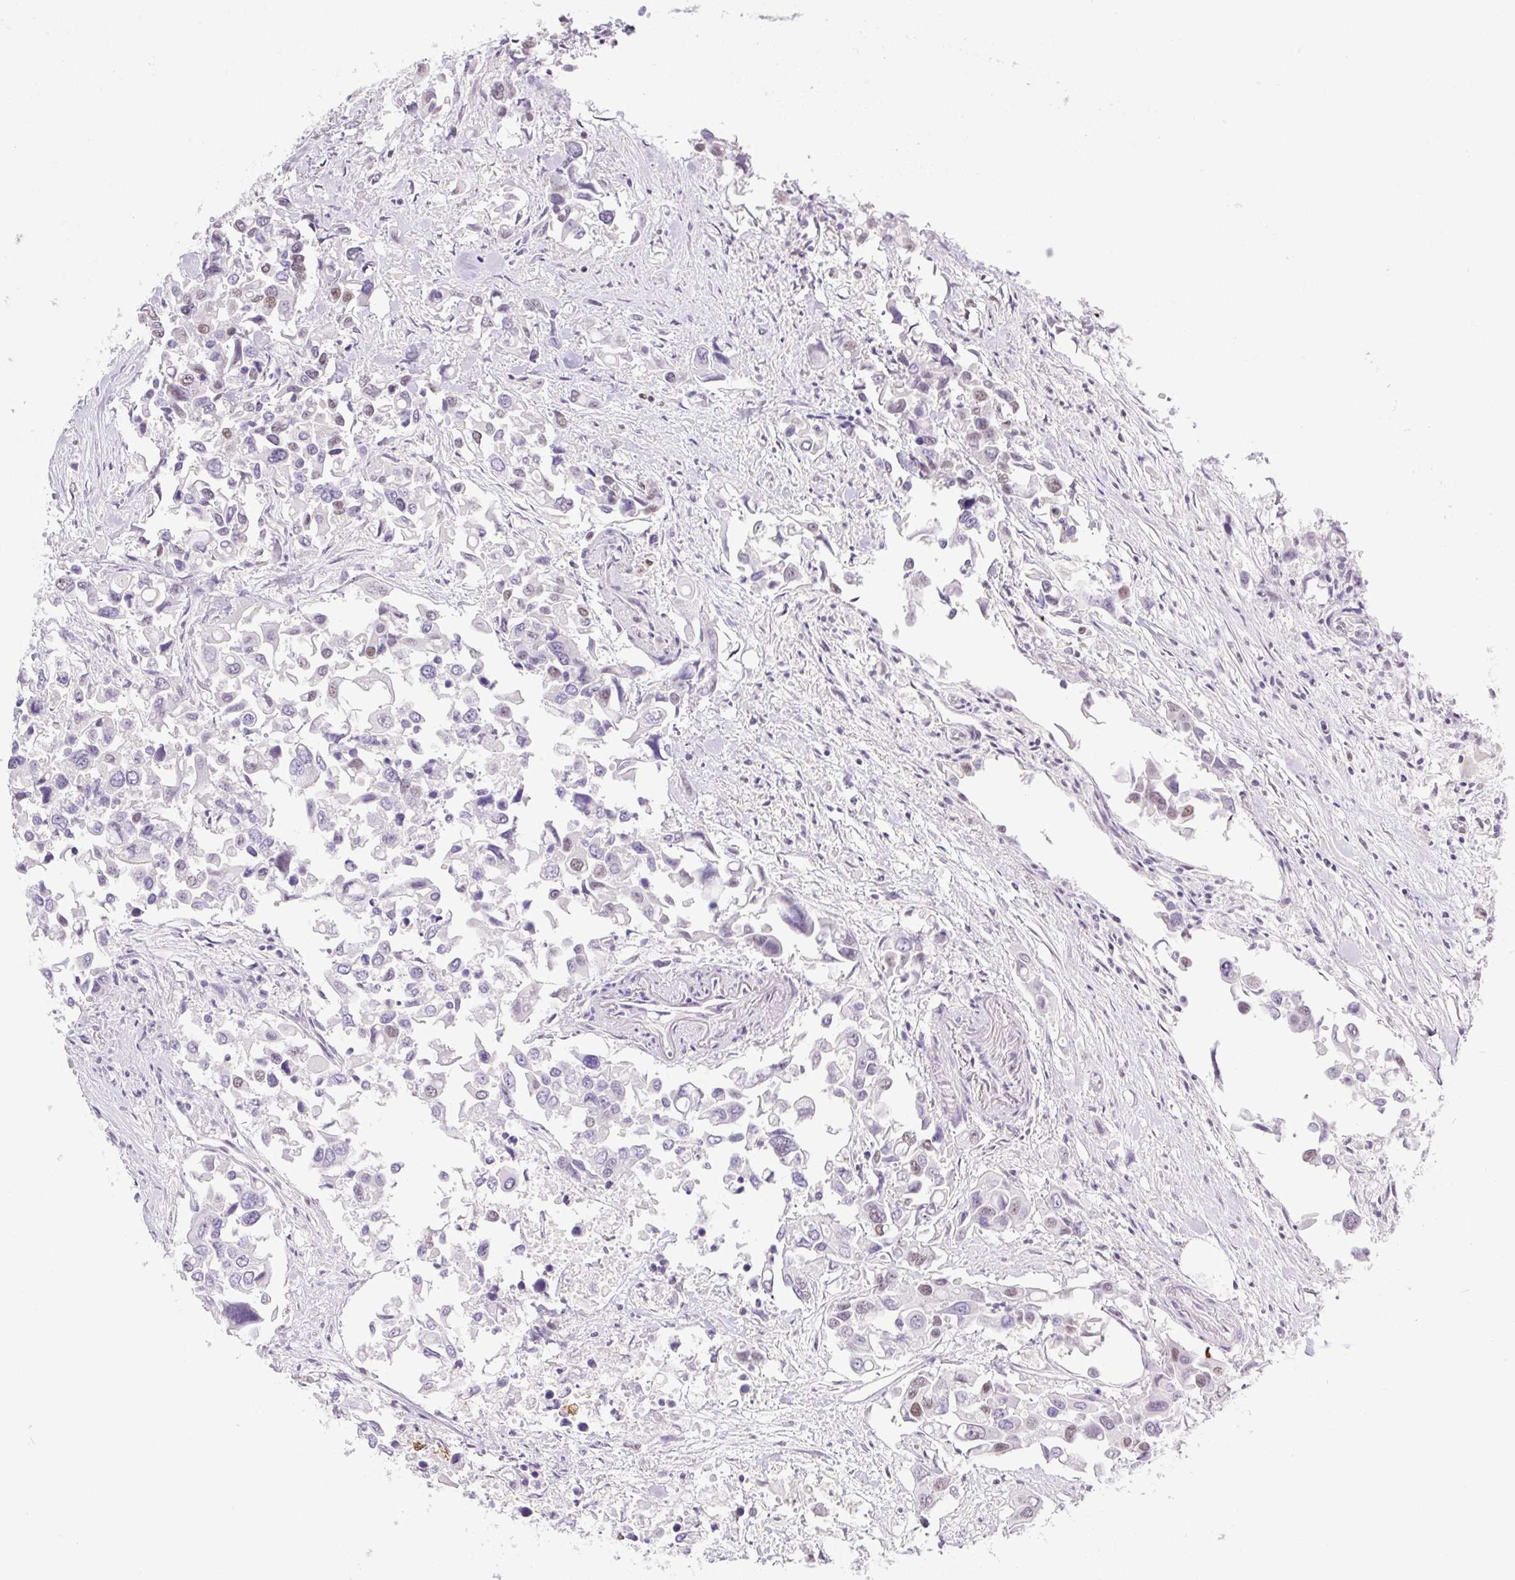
{"staining": {"intensity": "weak", "quantity": "<25%", "location": "nuclear"}, "tissue": "colorectal cancer", "cell_type": "Tumor cells", "image_type": "cancer", "snomed": [{"axis": "morphology", "description": "Adenocarcinoma, NOS"}, {"axis": "topography", "description": "Colon"}], "caption": "A high-resolution micrograph shows IHC staining of colorectal cancer (adenocarcinoma), which demonstrates no significant positivity in tumor cells. (Stains: DAB immunohistochemistry (IHC) with hematoxylin counter stain, Microscopy: brightfield microscopy at high magnification).", "gene": "TLE3", "patient": {"sex": "male", "age": 77}}